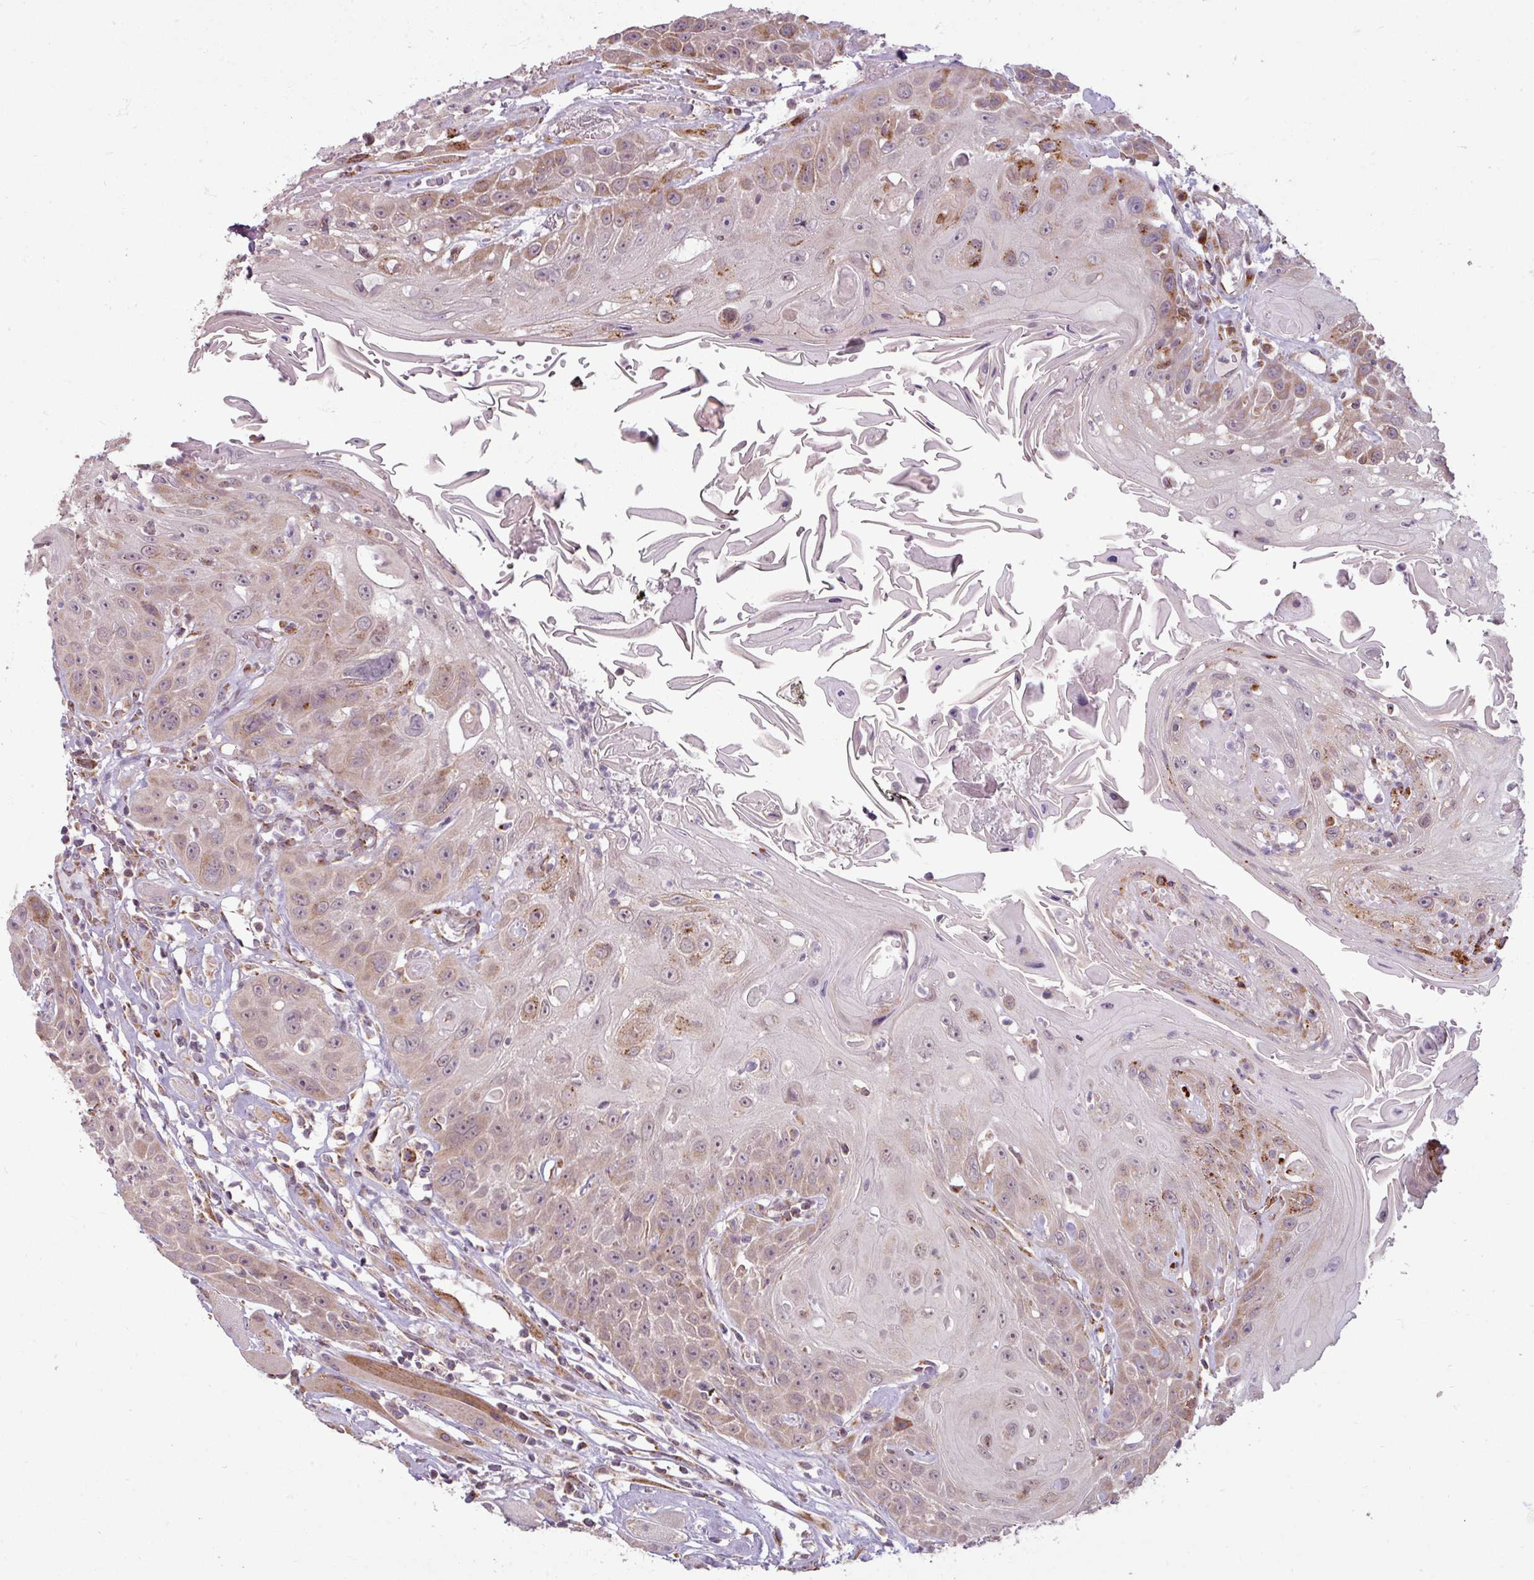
{"staining": {"intensity": "weak", "quantity": "25%-75%", "location": "cytoplasmic/membranous"}, "tissue": "head and neck cancer", "cell_type": "Tumor cells", "image_type": "cancer", "snomed": [{"axis": "morphology", "description": "Squamous cell carcinoma, NOS"}, {"axis": "topography", "description": "Head-Neck"}], "caption": "The photomicrograph demonstrates staining of squamous cell carcinoma (head and neck), revealing weak cytoplasmic/membranous protein positivity (brown color) within tumor cells. (Brightfield microscopy of DAB IHC at high magnification).", "gene": "MAGT1", "patient": {"sex": "female", "age": 59}}